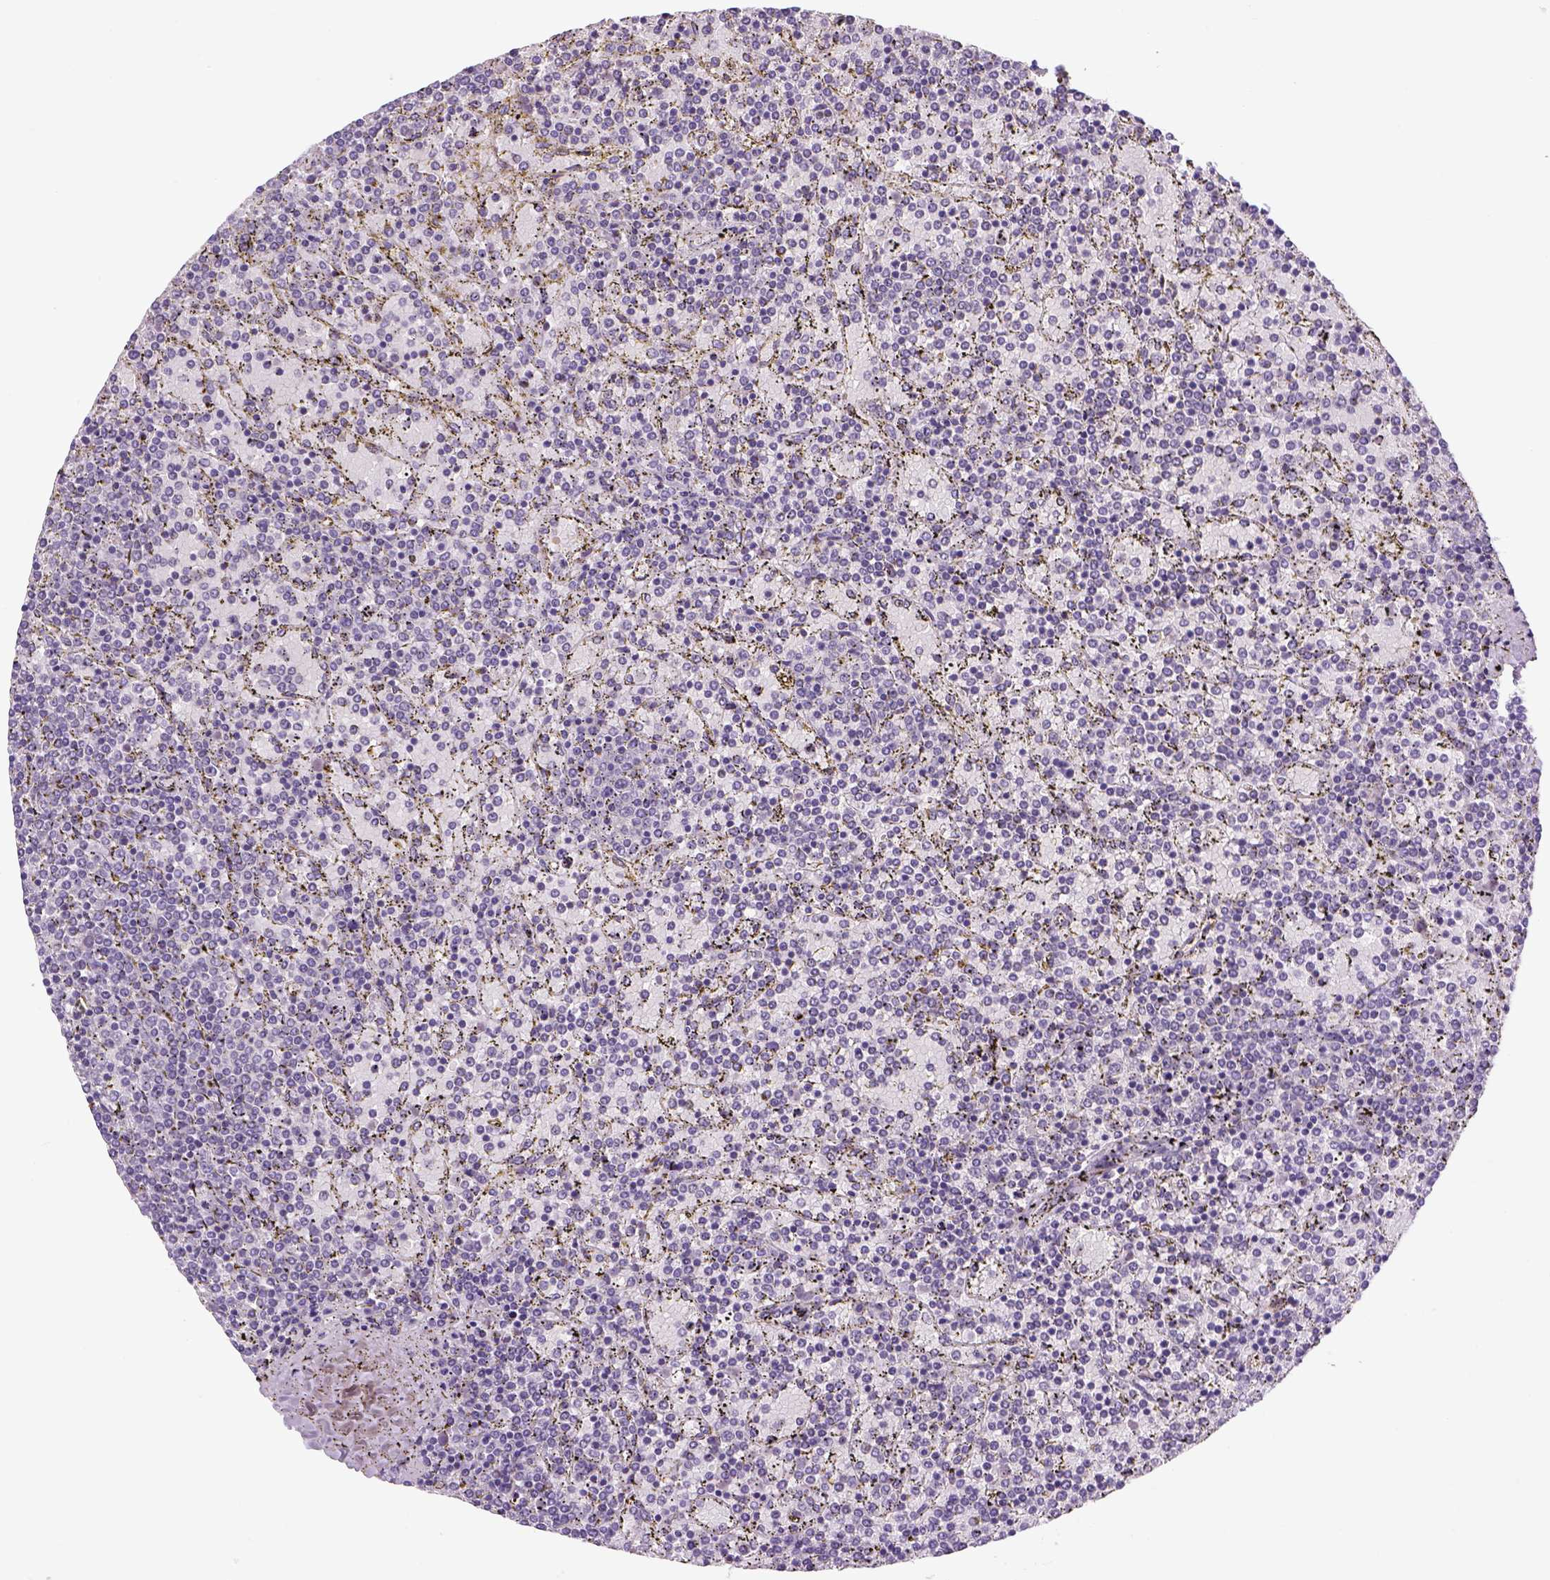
{"staining": {"intensity": "negative", "quantity": "none", "location": "none"}, "tissue": "lymphoma", "cell_type": "Tumor cells", "image_type": "cancer", "snomed": [{"axis": "morphology", "description": "Malignant lymphoma, non-Hodgkin's type, Low grade"}, {"axis": "topography", "description": "Spleen"}], "caption": "Low-grade malignant lymphoma, non-Hodgkin's type was stained to show a protein in brown. There is no significant staining in tumor cells.", "gene": "DBH", "patient": {"sex": "female", "age": 77}}